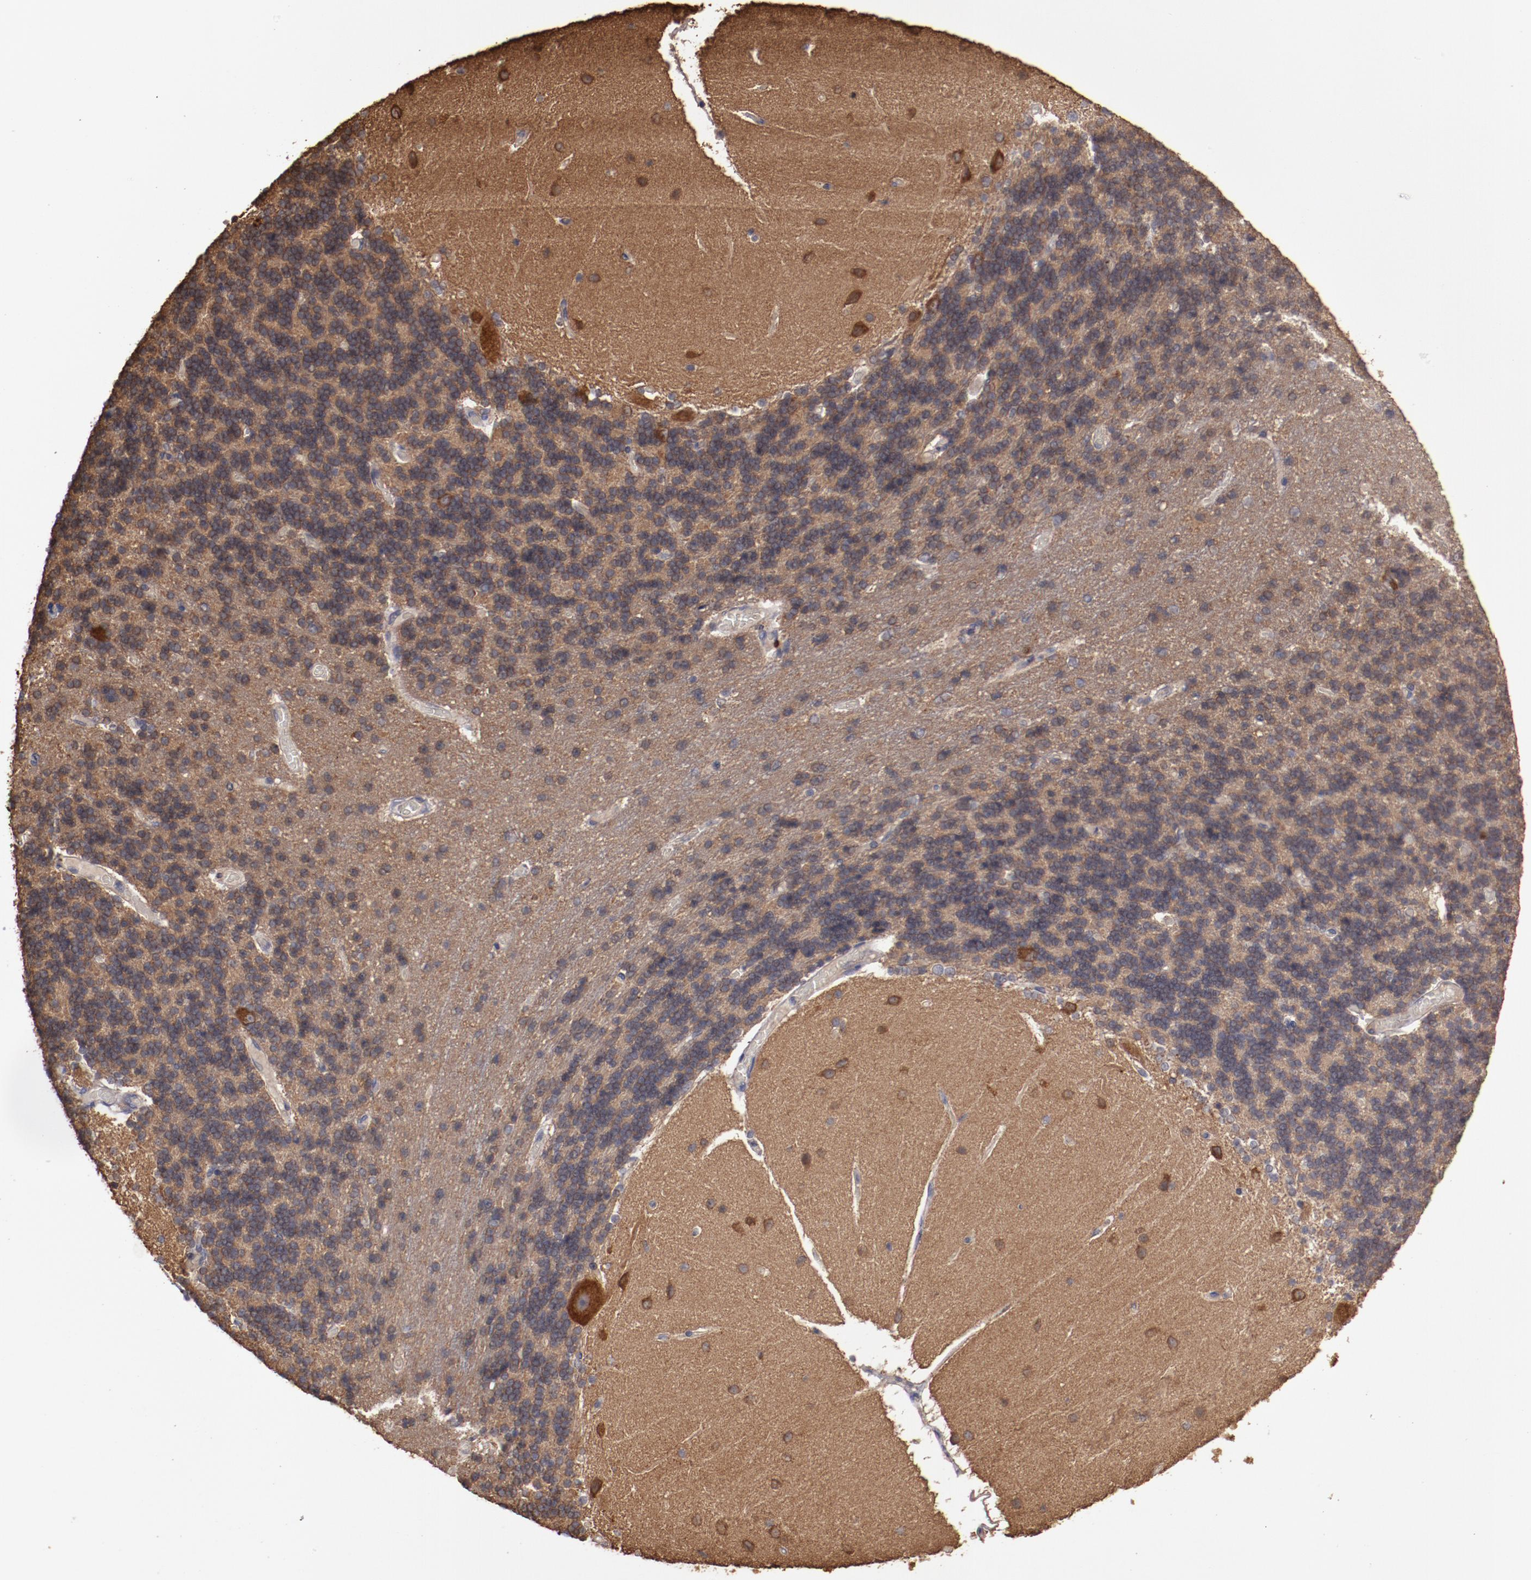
{"staining": {"intensity": "moderate", "quantity": ">75%", "location": "cytoplasmic/membranous"}, "tissue": "cerebellum", "cell_type": "Cells in granular layer", "image_type": "normal", "snomed": [{"axis": "morphology", "description": "Normal tissue, NOS"}, {"axis": "topography", "description": "Cerebellum"}], "caption": "Brown immunohistochemical staining in normal human cerebellum displays moderate cytoplasmic/membranous positivity in approximately >75% of cells in granular layer. The protein of interest is stained brown, and the nuclei are stained in blue (DAB IHC with brightfield microscopy, high magnification).", "gene": "LRRC75B", "patient": {"sex": "female", "age": 54}}